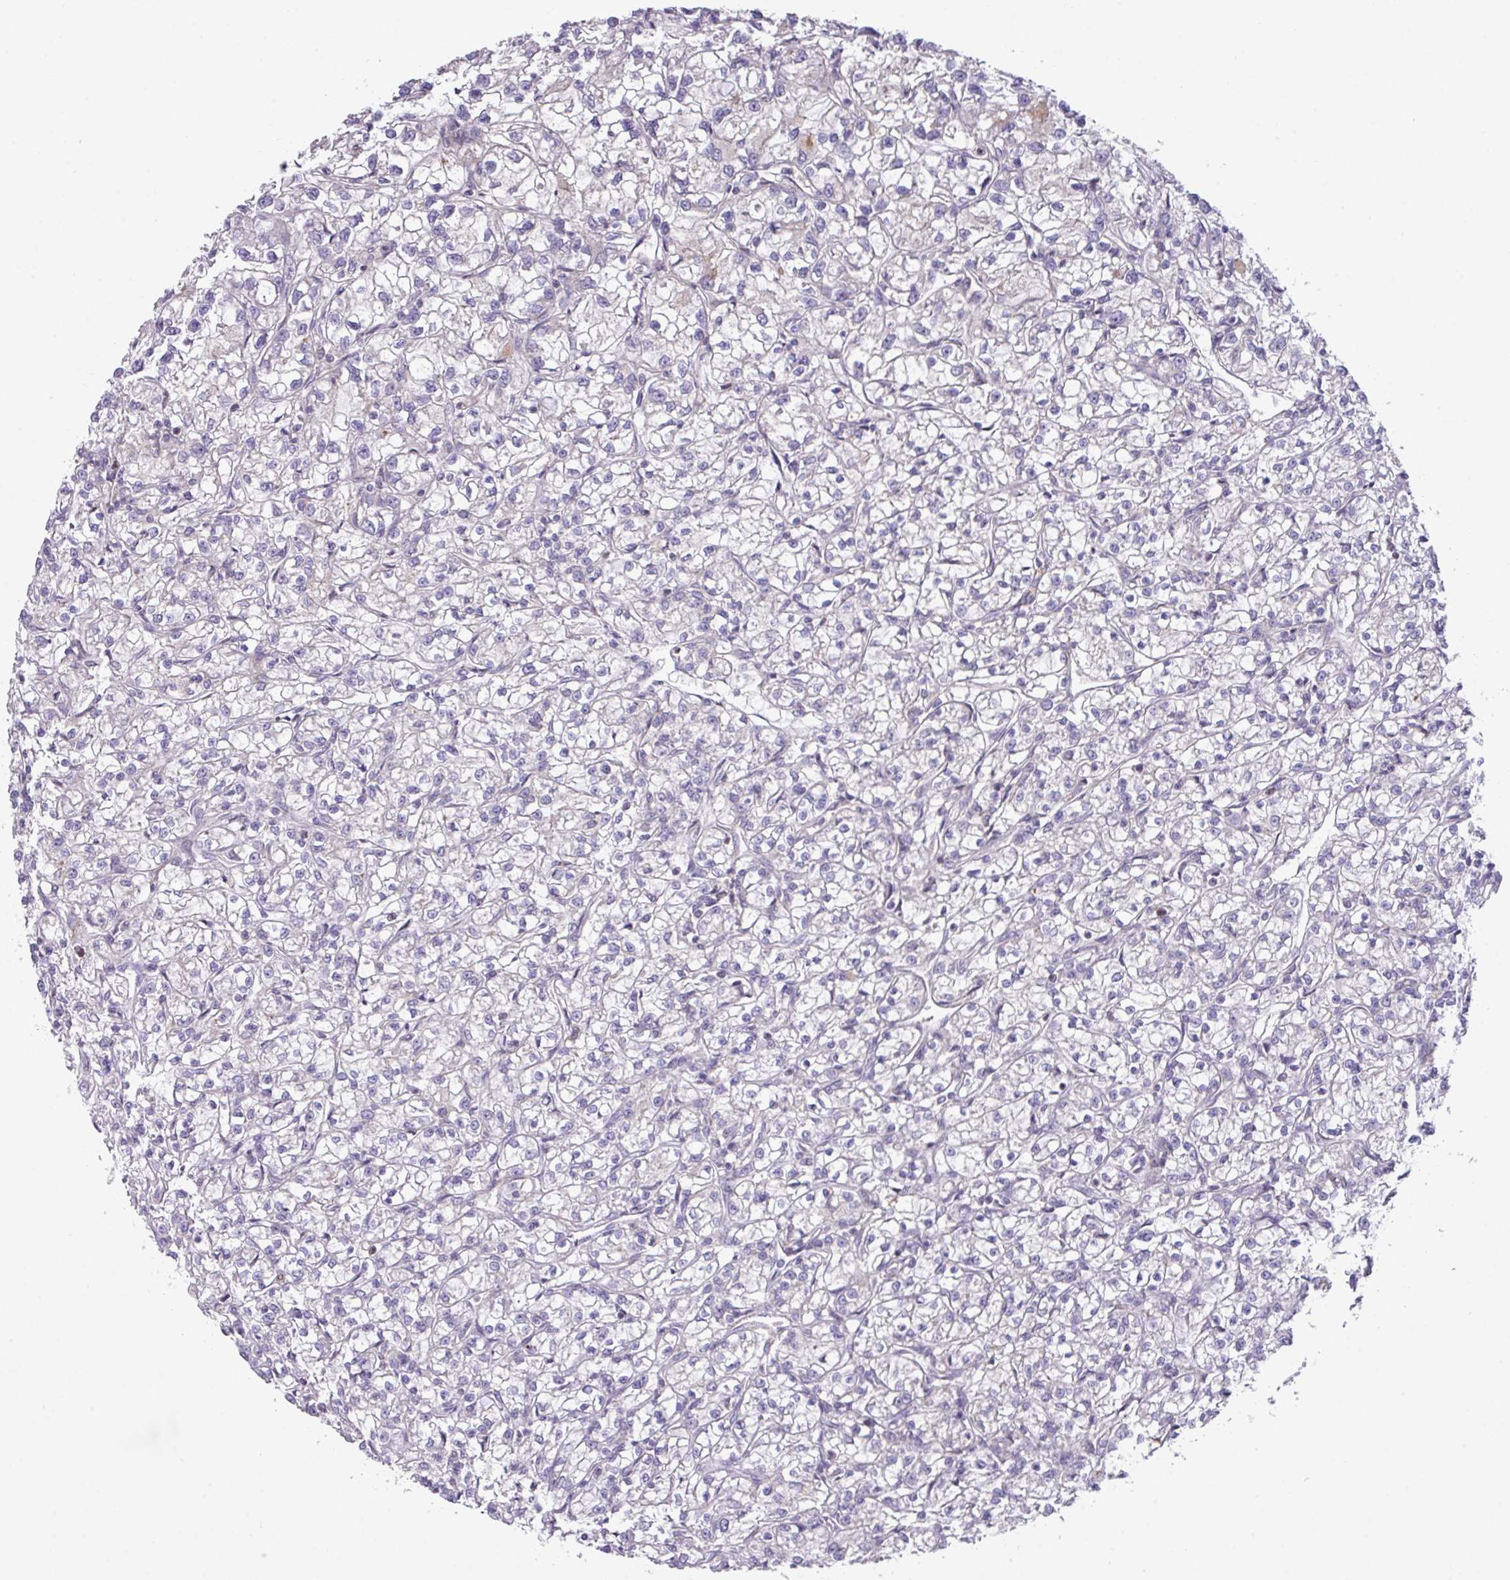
{"staining": {"intensity": "negative", "quantity": "none", "location": "none"}, "tissue": "renal cancer", "cell_type": "Tumor cells", "image_type": "cancer", "snomed": [{"axis": "morphology", "description": "Adenocarcinoma, NOS"}, {"axis": "topography", "description": "Kidney"}], "caption": "Human renal cancer (adenocarcinoma) stained for a protein using immunohistochemistry (IHC) demonstrates no positivity in tumor cells.", "gene": "ZNF394", "patient": {"sex": "female", "age": 59}}